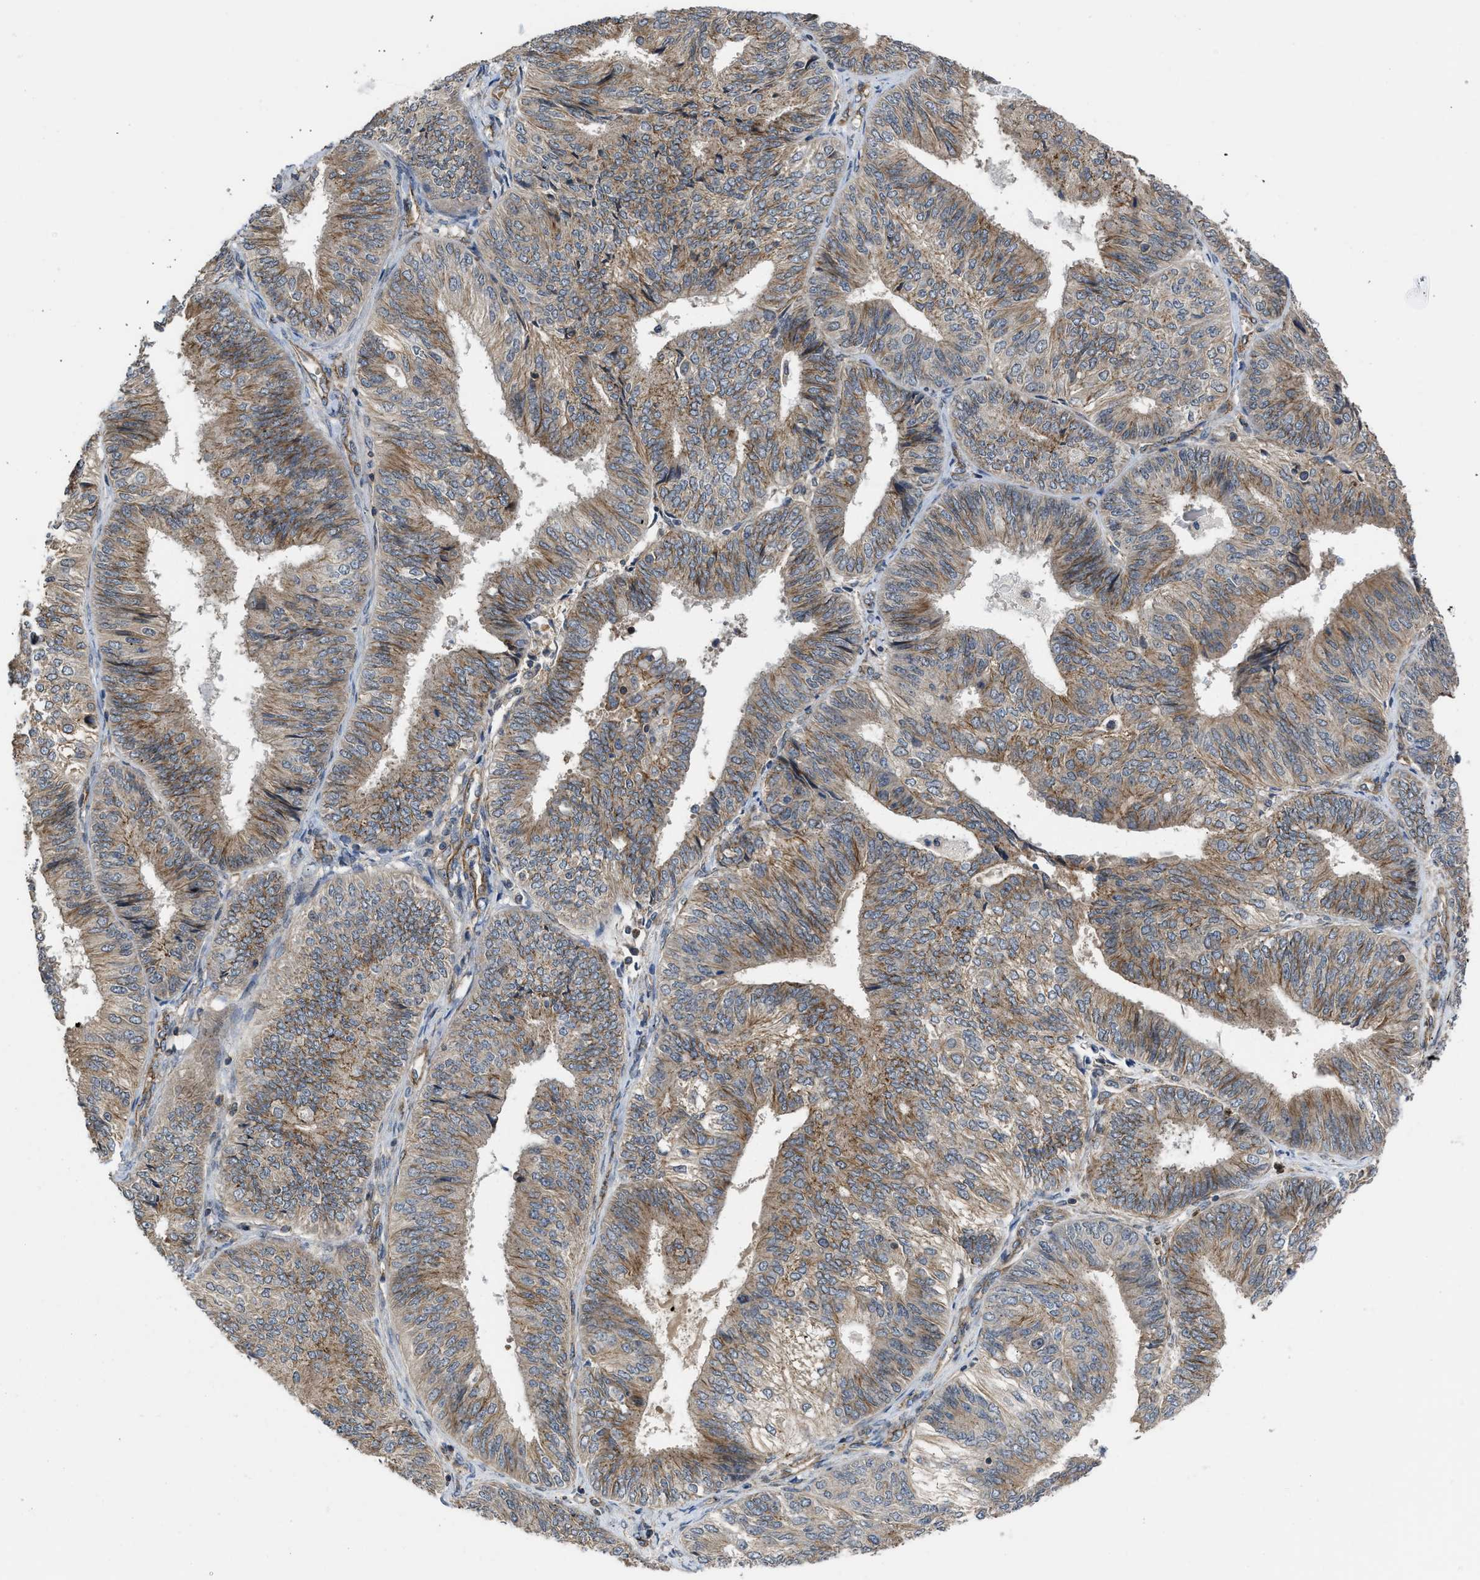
{"staining": {"intensity": "moderate", "quantity": ">75%", "location": "cytoplasmic/membranous"}, "tissue": "endometrial cancer", "cell_type": "Tumor cells", "image_type": "cancer", "snomed": [{"axis": "morphology", "description": "Adenocarcinoma, NOS"}, {"axis": "topography", "description": "Endometrium"}], "caption": "Human endometrial cancer (adenocarcinoma) stained with a brown dye reveals moderate cytoplasmic/membranous positive staining in about >75% of tumor cells.", "gene": "GPATCH2L", "patient": {"sex": "female", "age": 58}}